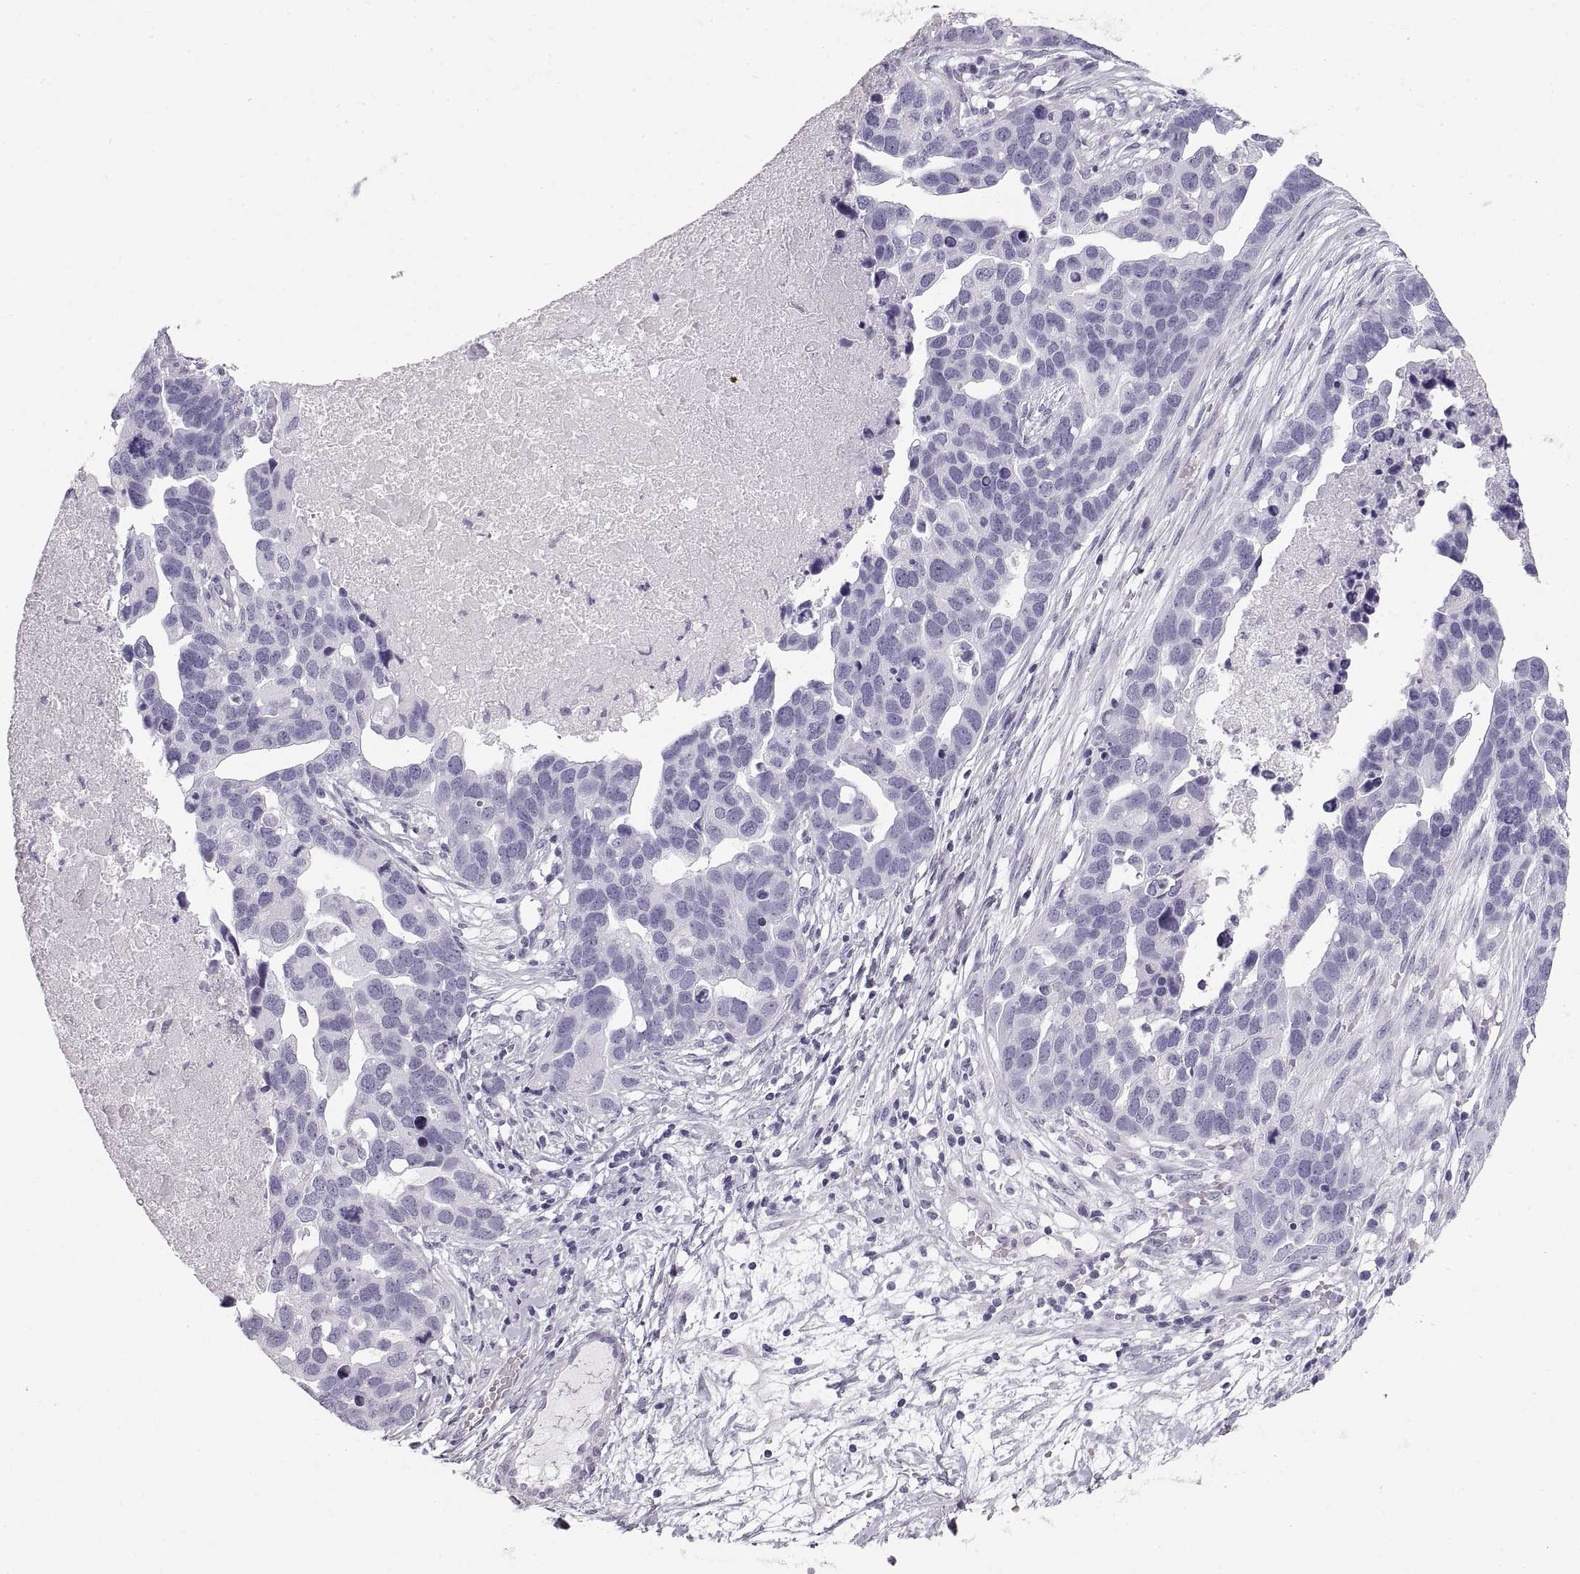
{"staining": {"intensity": "negative", "quantity": "none", "location": "none"}, "tissue": "ovarian cancer", "cell_type": "Tumor cells", "image_type": "cancer", "snomed": [{"axis": "morphology", "description": "Cystadenocarcinoma, serous, NOS"}, {"axis": "topography", "description": "Ovary"}], "caption": "Tumor cells are negative for brown protein staining in ovarian cancer (serous cystadenocarcinoma).", "gene": "CRYAA", "patient": {"sex": "female", "age": 54}}